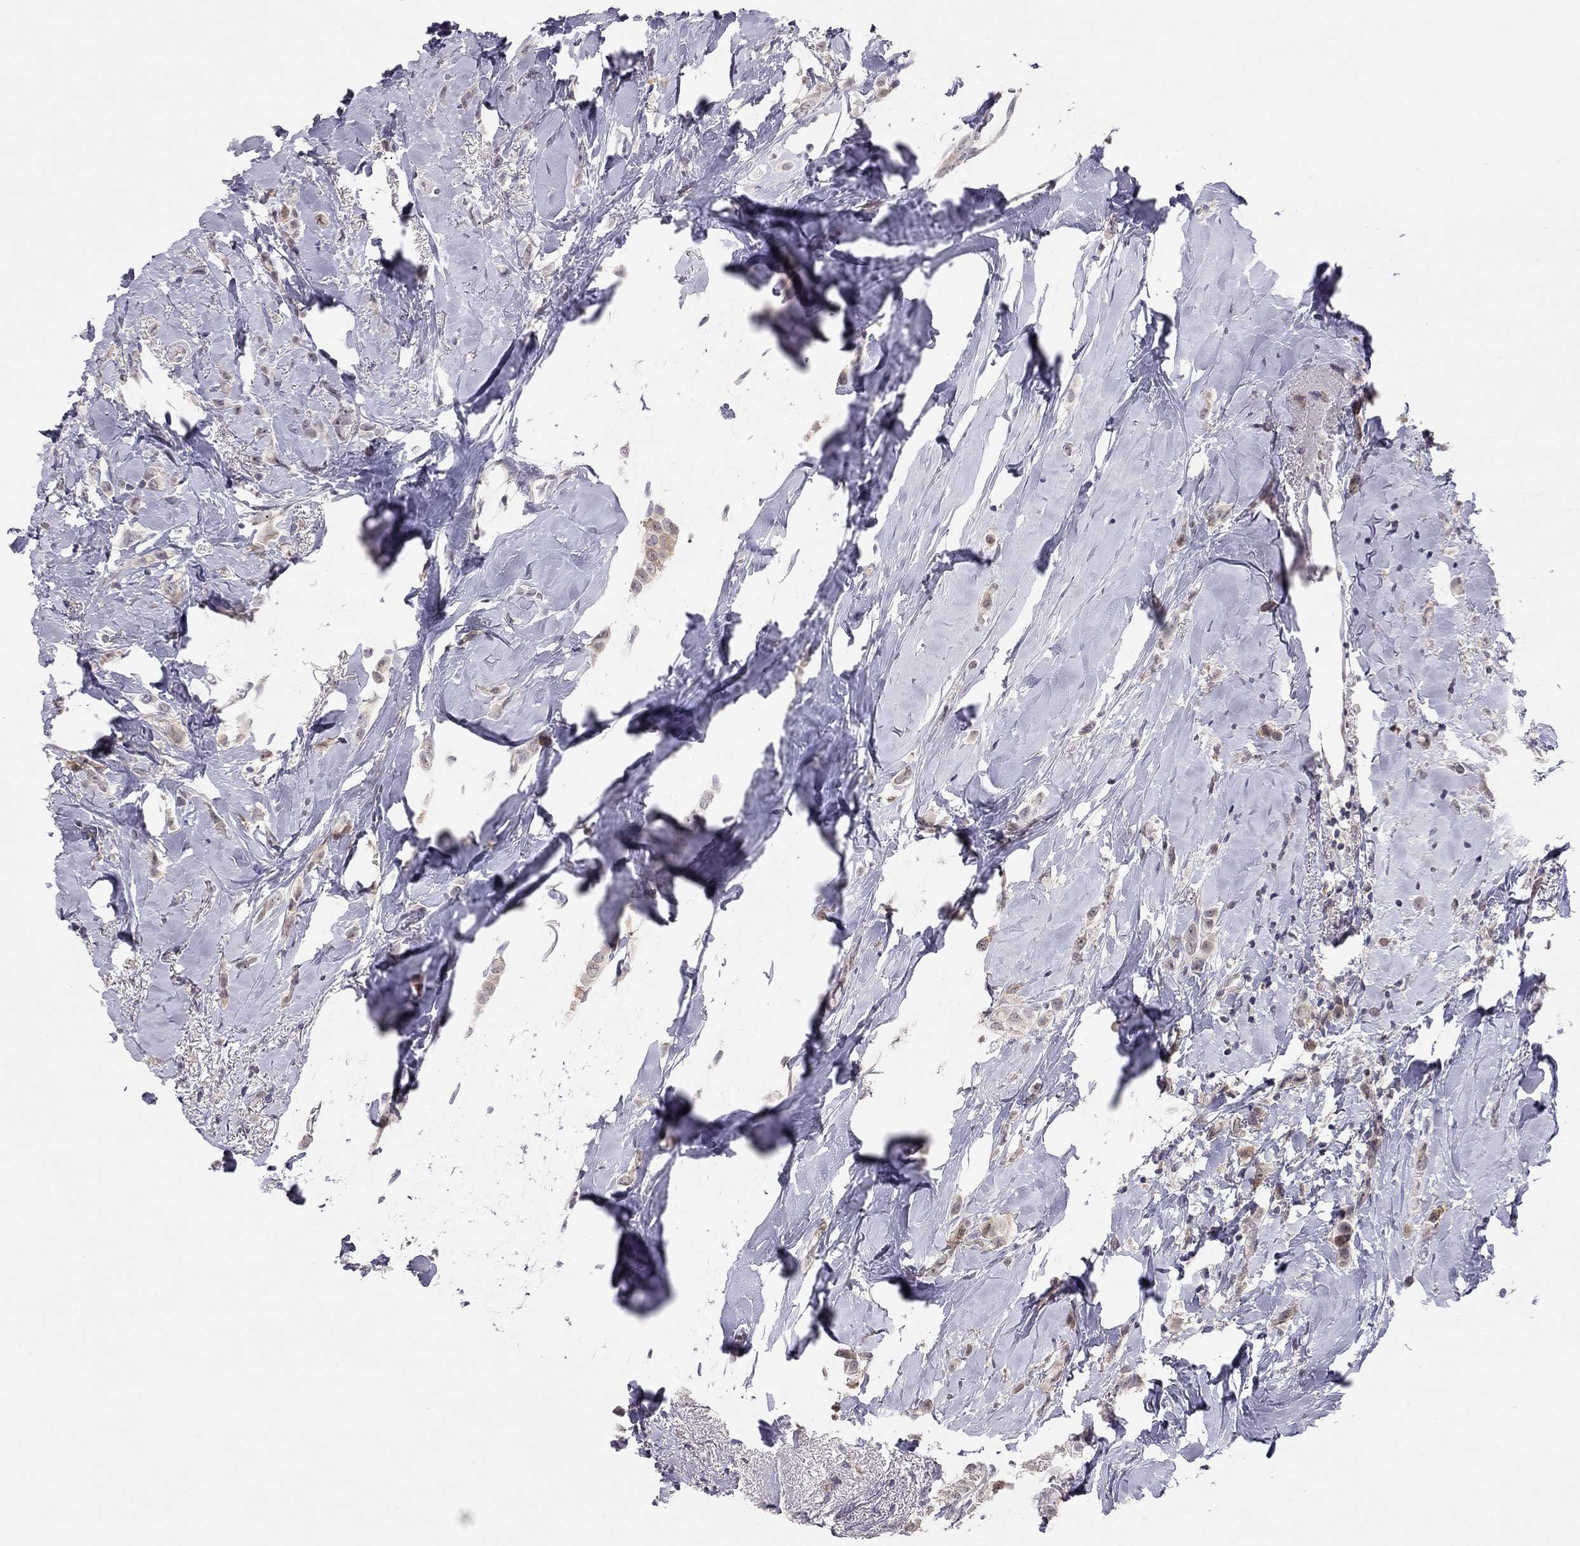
{"staining": {"intensity": "moderate", "quantity": "<25%", "location": "cytoplasmic/membranous"}, "tissue": "breast cancer", "cell_type": "Tumor cells", "image_type": "cancer", "snomed": [{"axis": "morphology", "description": "Lobular carcinoma"}, {"axis": "topography", "description": "Breast"}], "caption": "Human breast lobular carcinoma stained with a protein marker shows moderate staining in tumor cells.", "gene": "HSF2BP", "patient": {"sex": "female", "age": 66}}